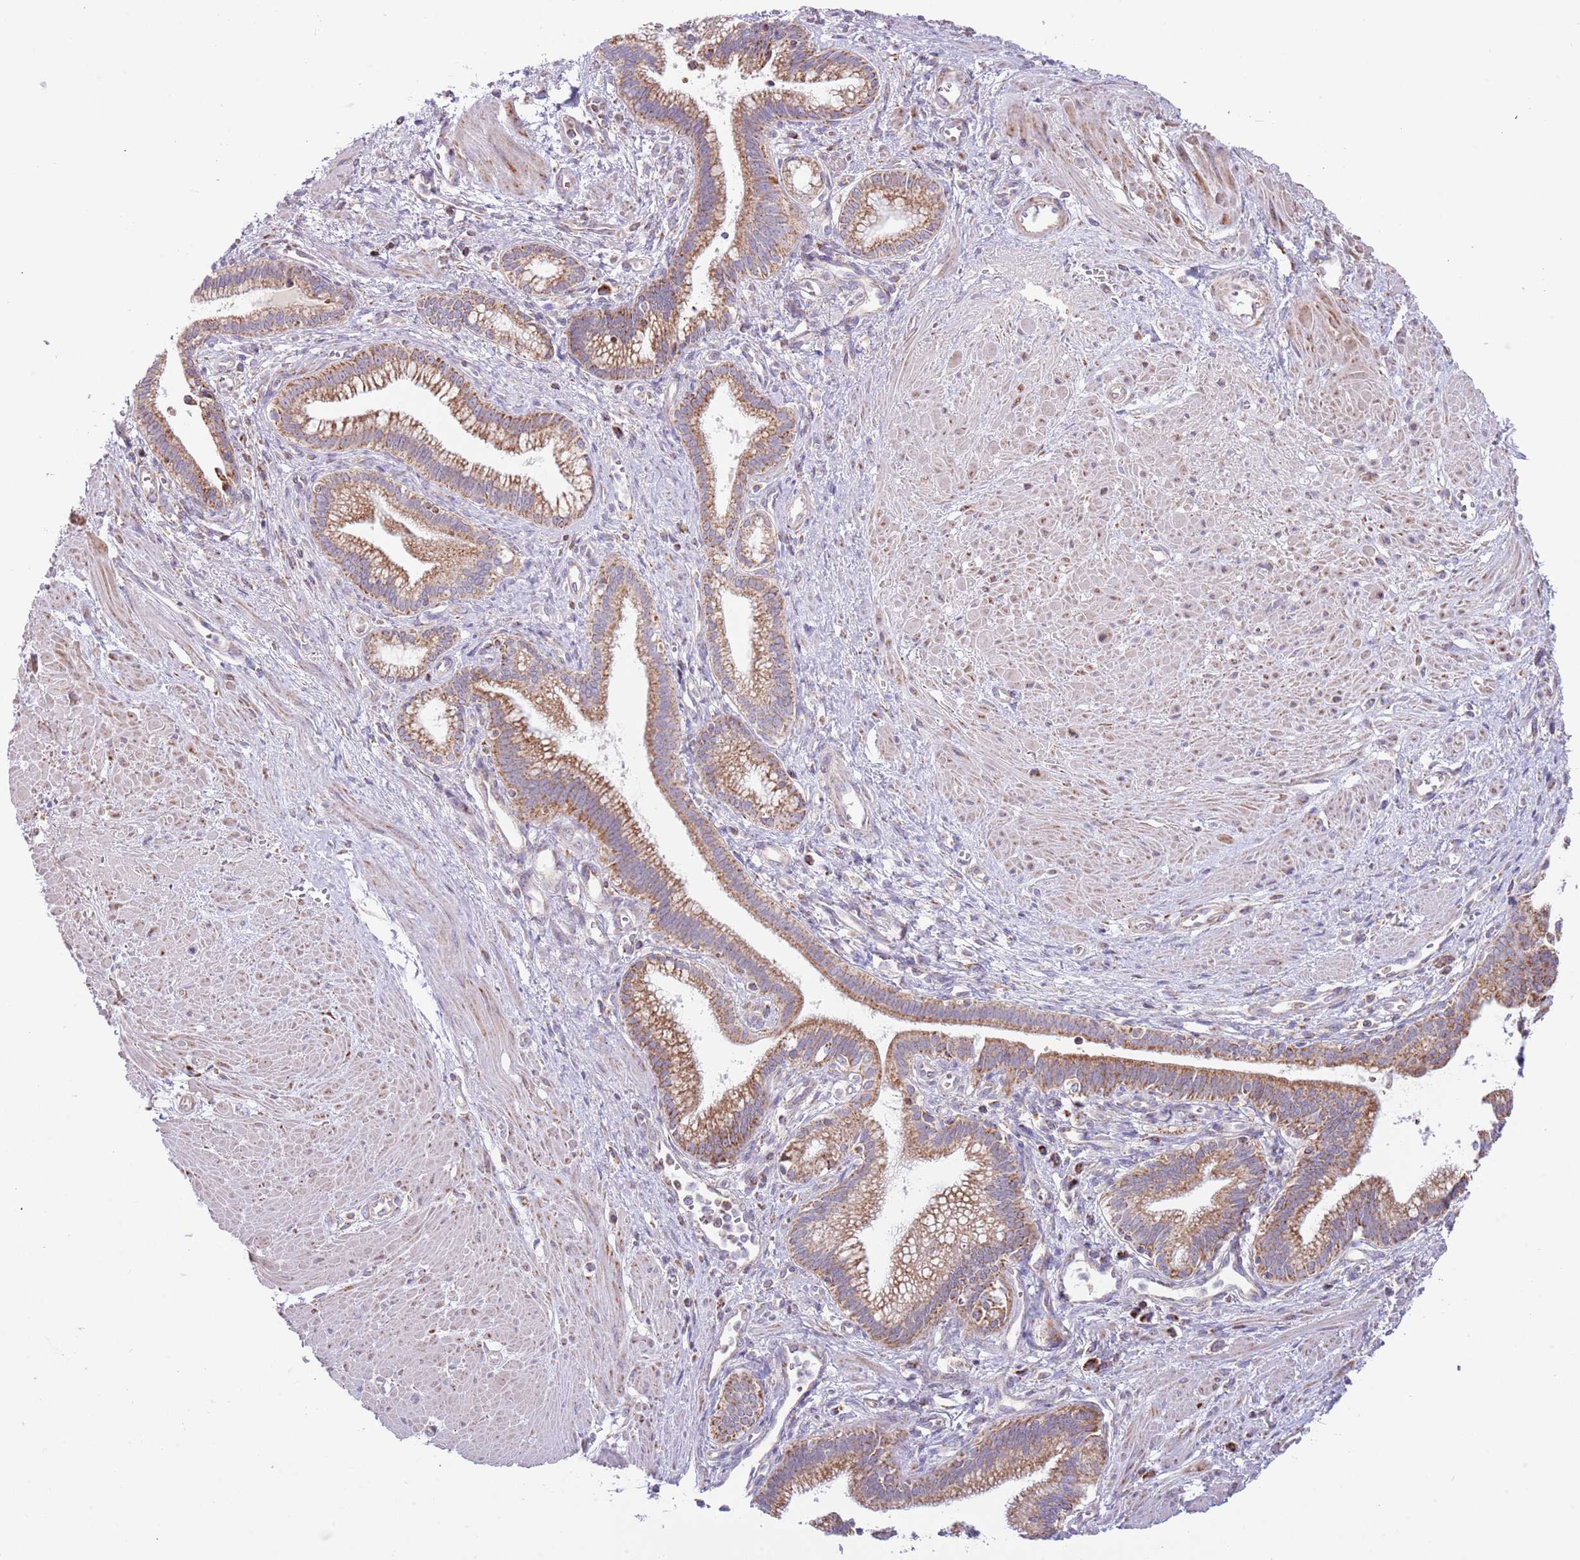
{"staining": {"intensity": "moderate", "quantity": ">75%", "location": "cytoplasmic/membranous"}, "tissue": "pancreatic cancer", "cell_type": "Tumor cells", "image_type": "cancer", "snomed": [{"axis": "morphology", "description": "Adenocarcinoma, NOS"}, {"axis": "topography", "description": "Pancreas"}], "caption": "Approximately >75% of tumor cells in human pancreatic cancer (adenocarcinoma) display moderate cytoplasmic/membranous protein staining as visualized by brown immunohistochemical staining.", "gene": "LHX6", "patient": {"sex": "male", "age": 78}}